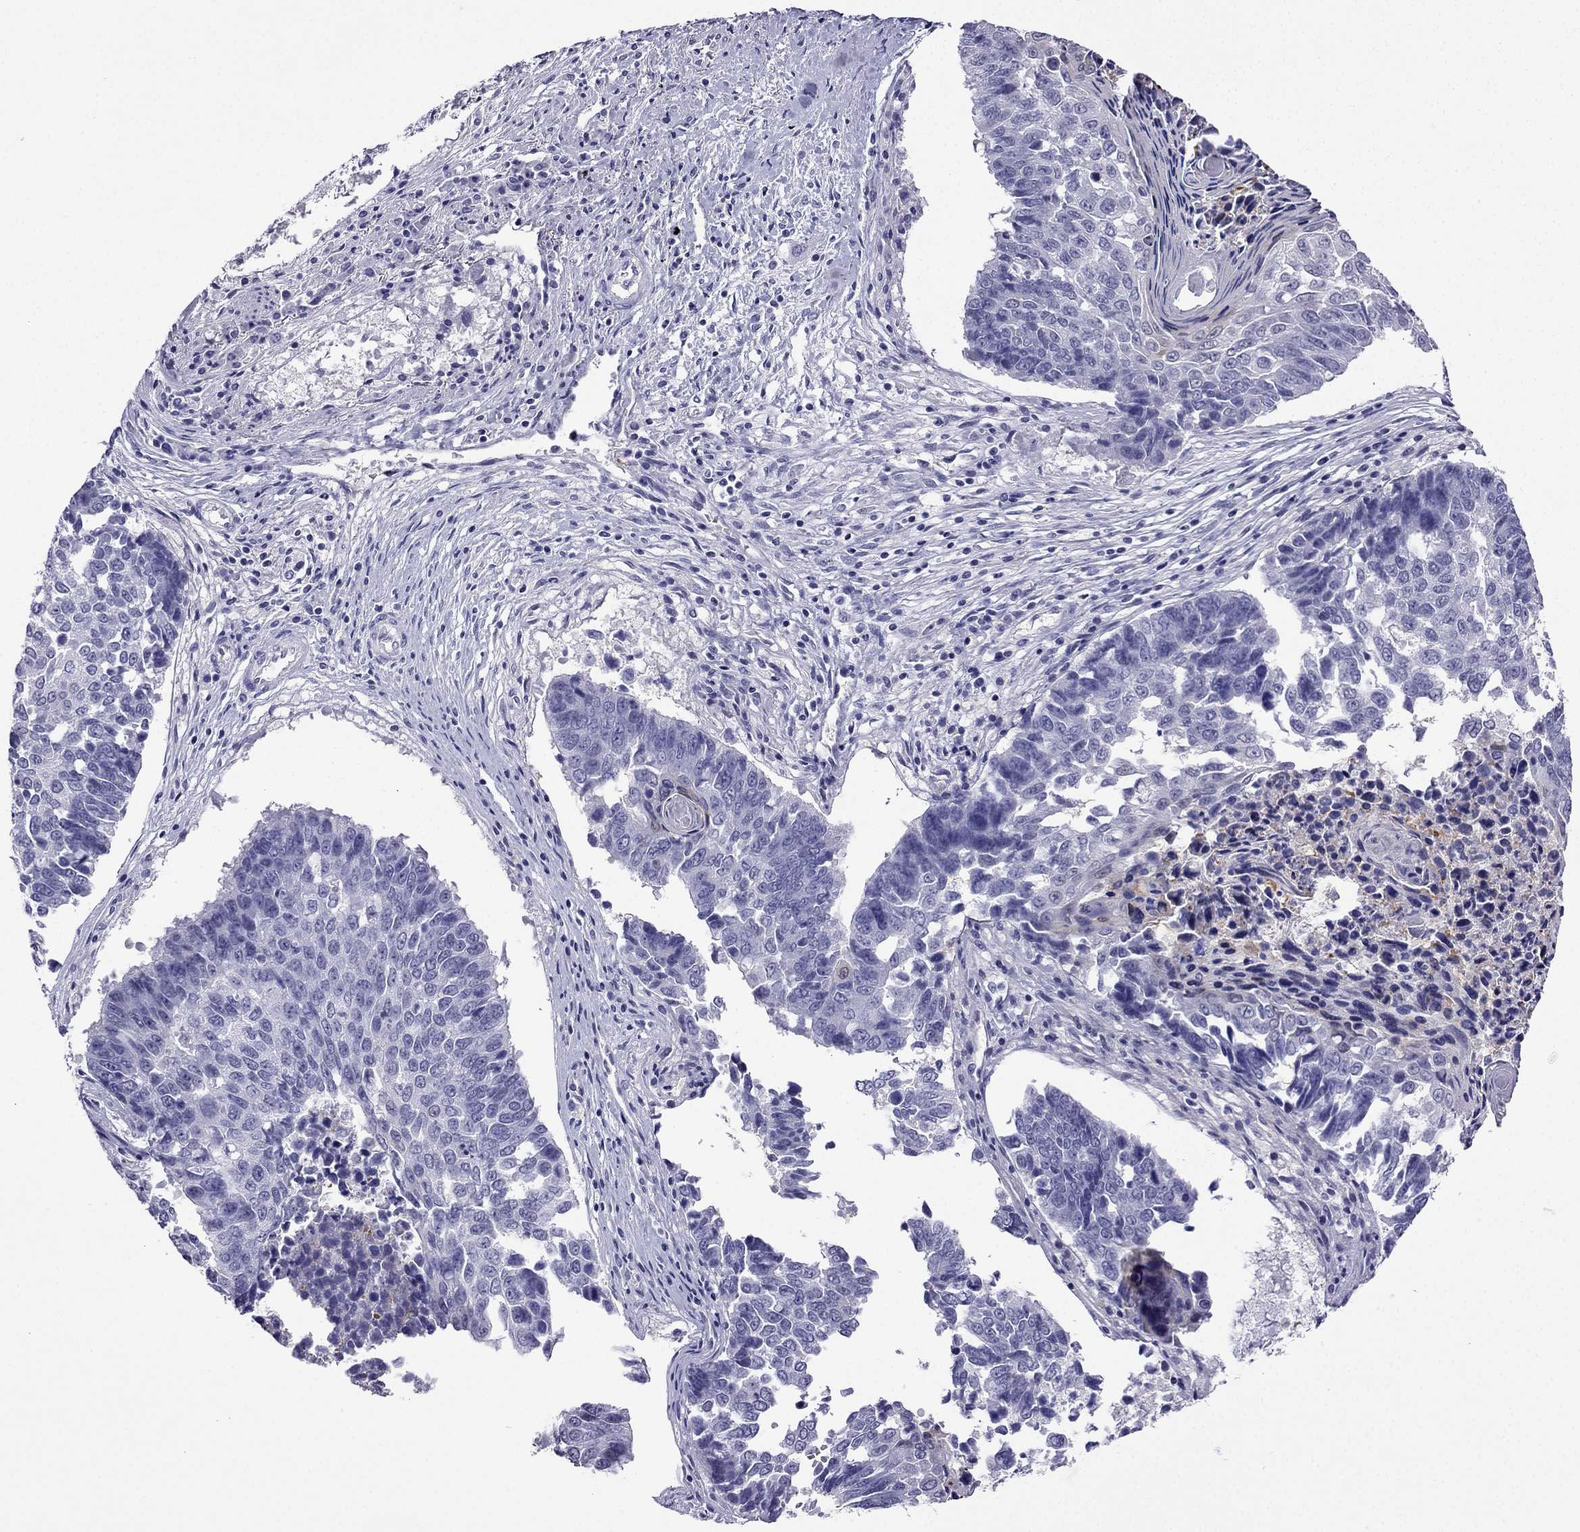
{"staining": {"intensity": "negative", "quantity": "none", "location": "none"}, "tissue": "lung cancer", "cell_type": "Tumor cells", "image_type": "cancer", "snomed": [{"axis": "morphology", "description": "Squamous cell carcinoma, NOS"}, {"axis": "topography", "description": "Lung"}], "caption": "IHC image of lung cancer (squamous cell carcinoma) stained for a protein (brown), which displays no staining in tumor cells.", "gene": "KCNJ10", "patient": {"sex": "male", "age": 73}}